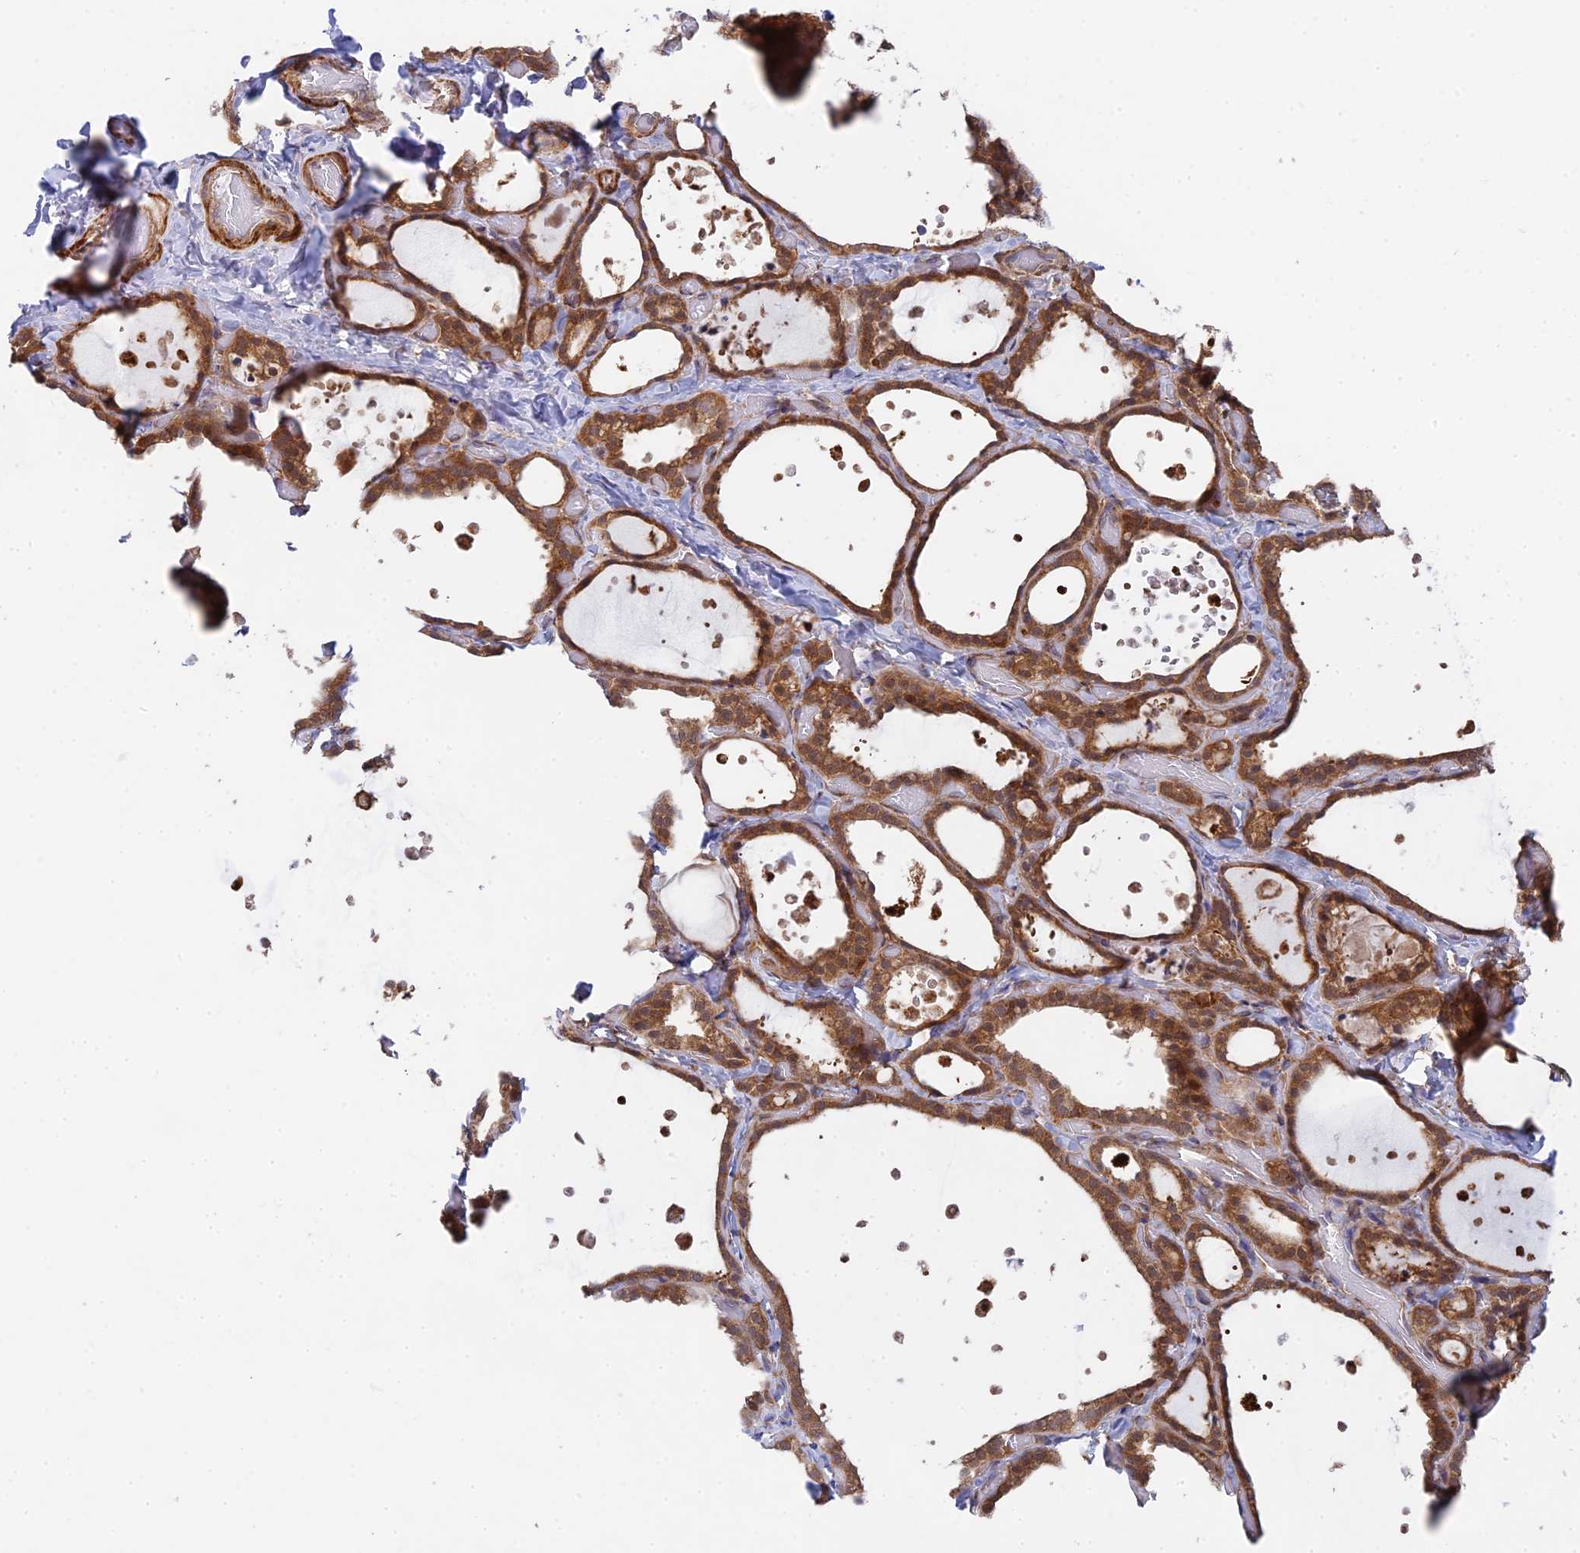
{"staining": {"intensity": "moderate", "quantity": ">75%", "location": "cytoplasmic/membranous"}, "tissue": "thyroid gland", "cell_type": "Glandular cells", "image_type": "normal", "snomed": [{"axis": "morphology", "description": "Normal tissue, NOS"}, {"axis": "topography", "description": "Thyroid gland"}], "caption": "Protein expression analysis of normal thyroid gland exhibits moderate cytoplasmic/membranous staining in approximately >75% of glandular cells. (DAB IHC, brown staining for protein, blue staining for nuclei).", "gene": "INCA1", "patient": {"sex": "female", "age": 44}}